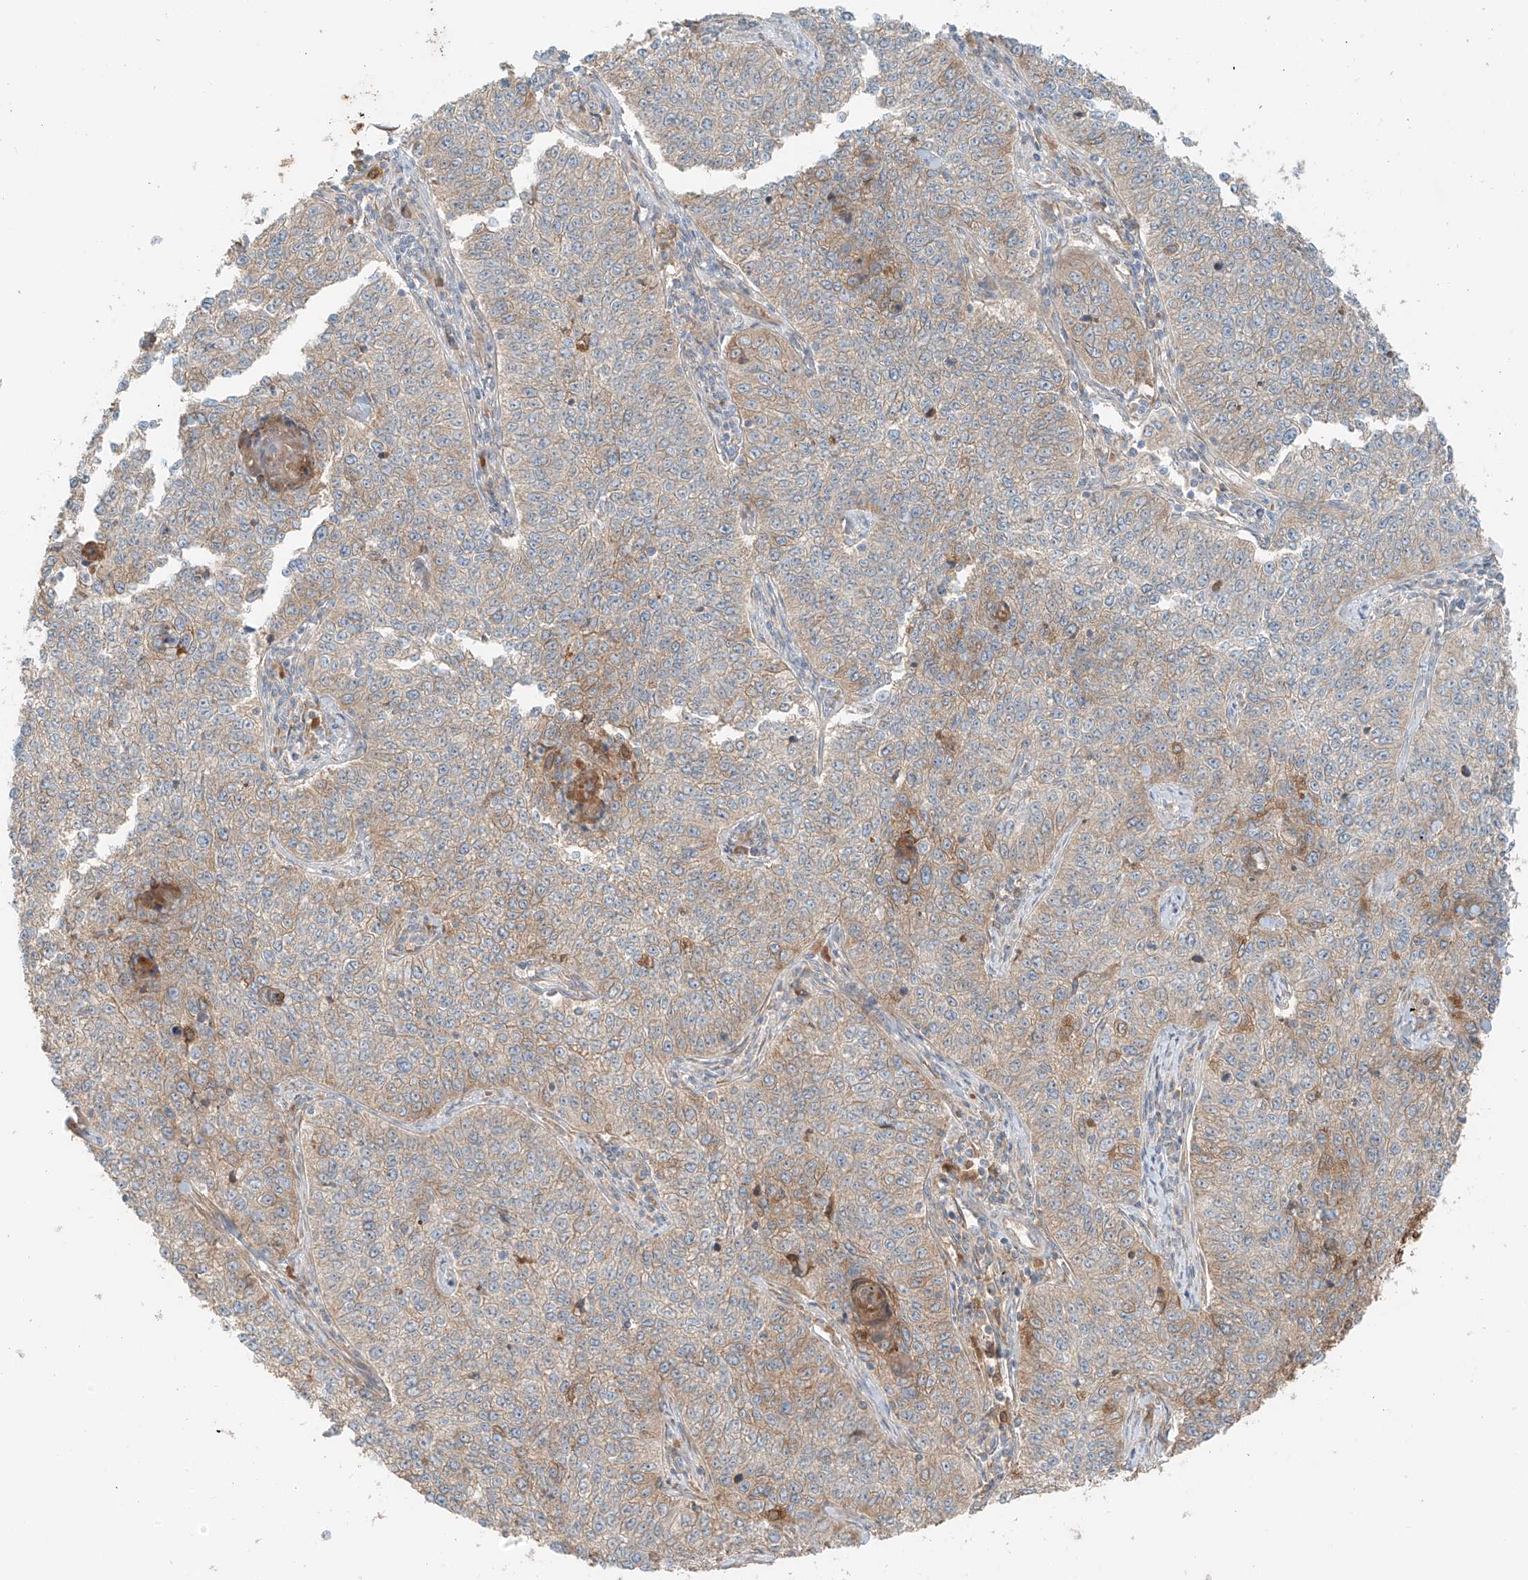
{"staining": {"intensity": "weak", "quantity": "<25%", "location": "cytoplasmic/membranous"}, "tissue": "cervical cancer", "cell_type": "Tumor cells", "image_type": "cancer", "snomed": [{"axis": "morphology", "description": "Squamous cell carcinoma, NOS"}, {"axis": "topography", "description": "Cervix"}], "caption": "Micrograph shows no significant protein expression in tumor cells of cervical cancer (squamous cell carcinoma).", "gene": "FSTL1", "patient": {"sex": "female", "age": 35}}